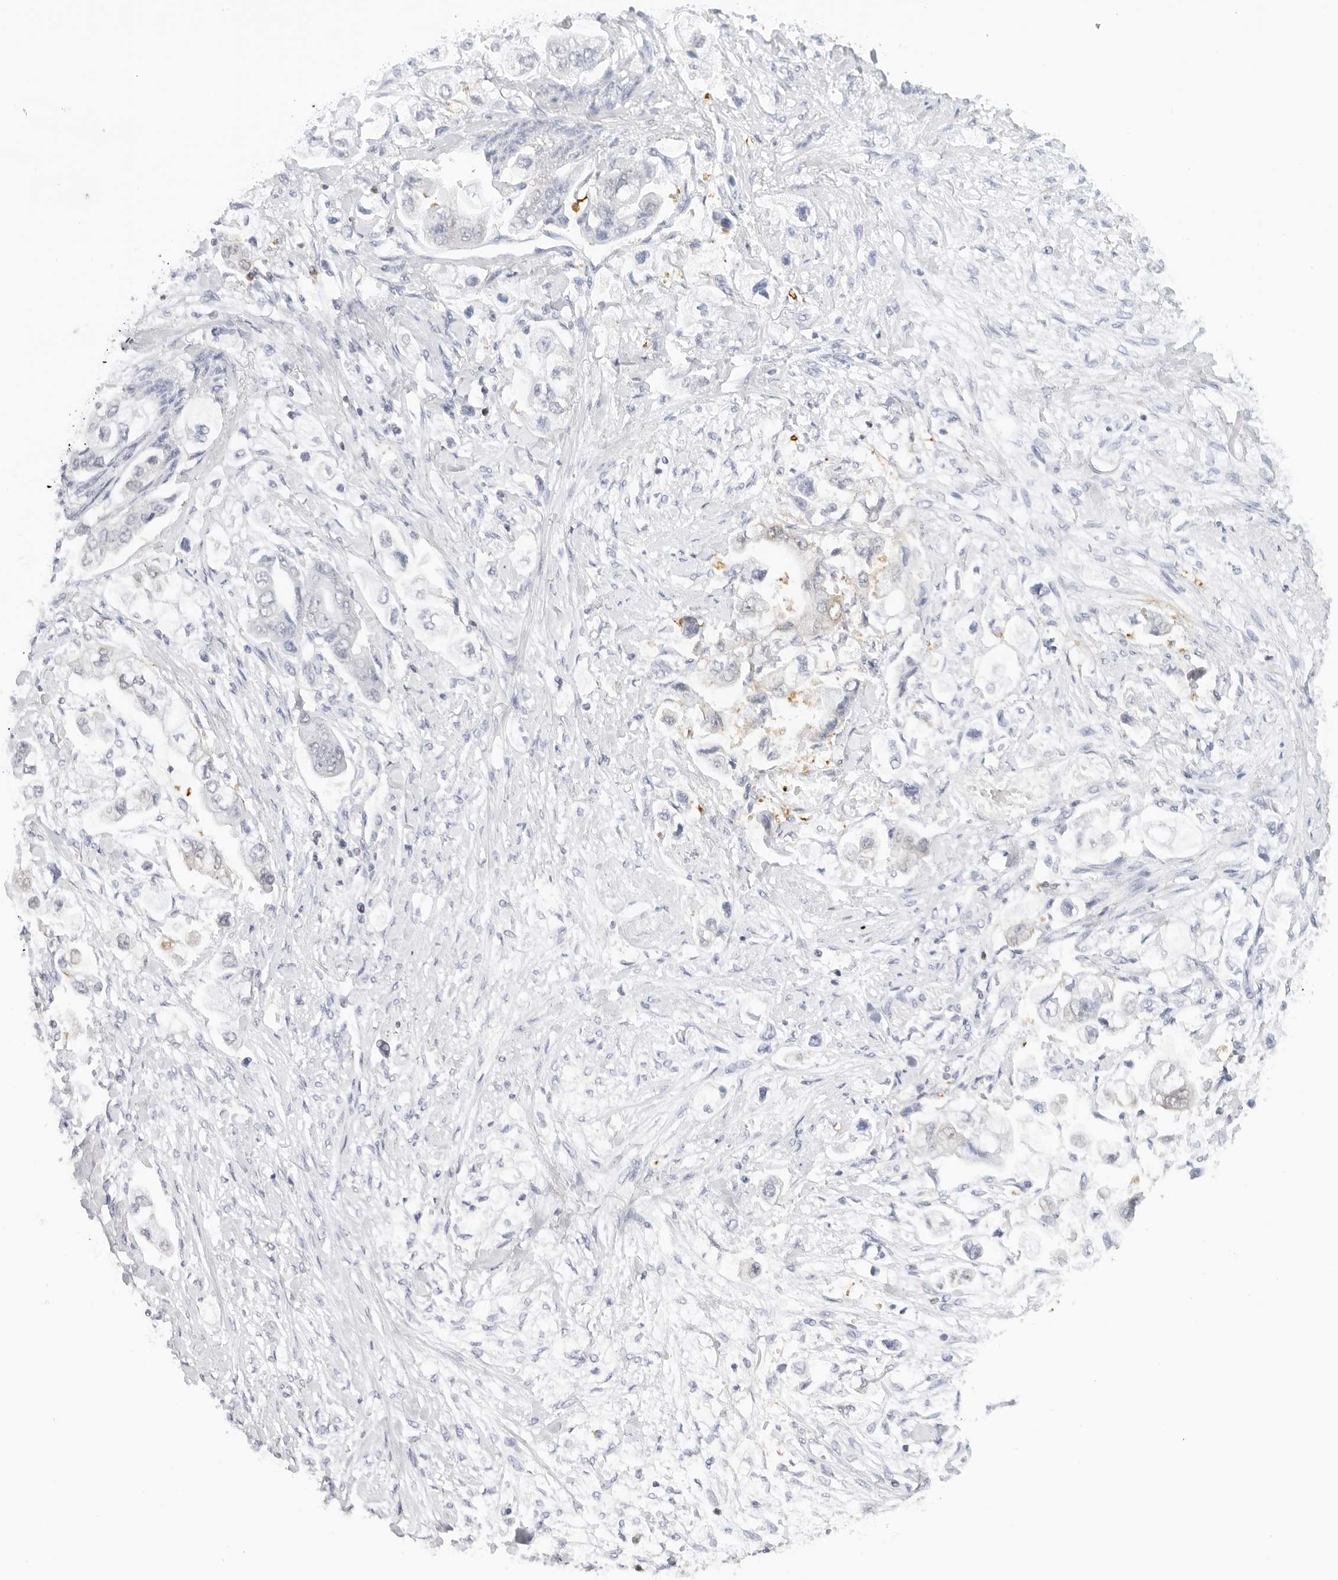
{"staining": {"intensity": "moderate", "quantity": "<25%", "location": "cytoplasmic/membranous"}, "tissue": "stomach cancer", "cell_type": "Tumor cells", "image_type": "cancer", "snomed": [{"axis": "morphology", "description": "Adenocarcinoma, NOS"}, {"axis": "topography", "description": "Stomach"}], "caption": "Immunohistochemical staining of human stomach cancer reveals moderate cytoplasmic/membranous protein positivity in about <25% of tumor cells.", "gene": "SLC9A3R1", "patient": {"sex": "male", "age": 62}}